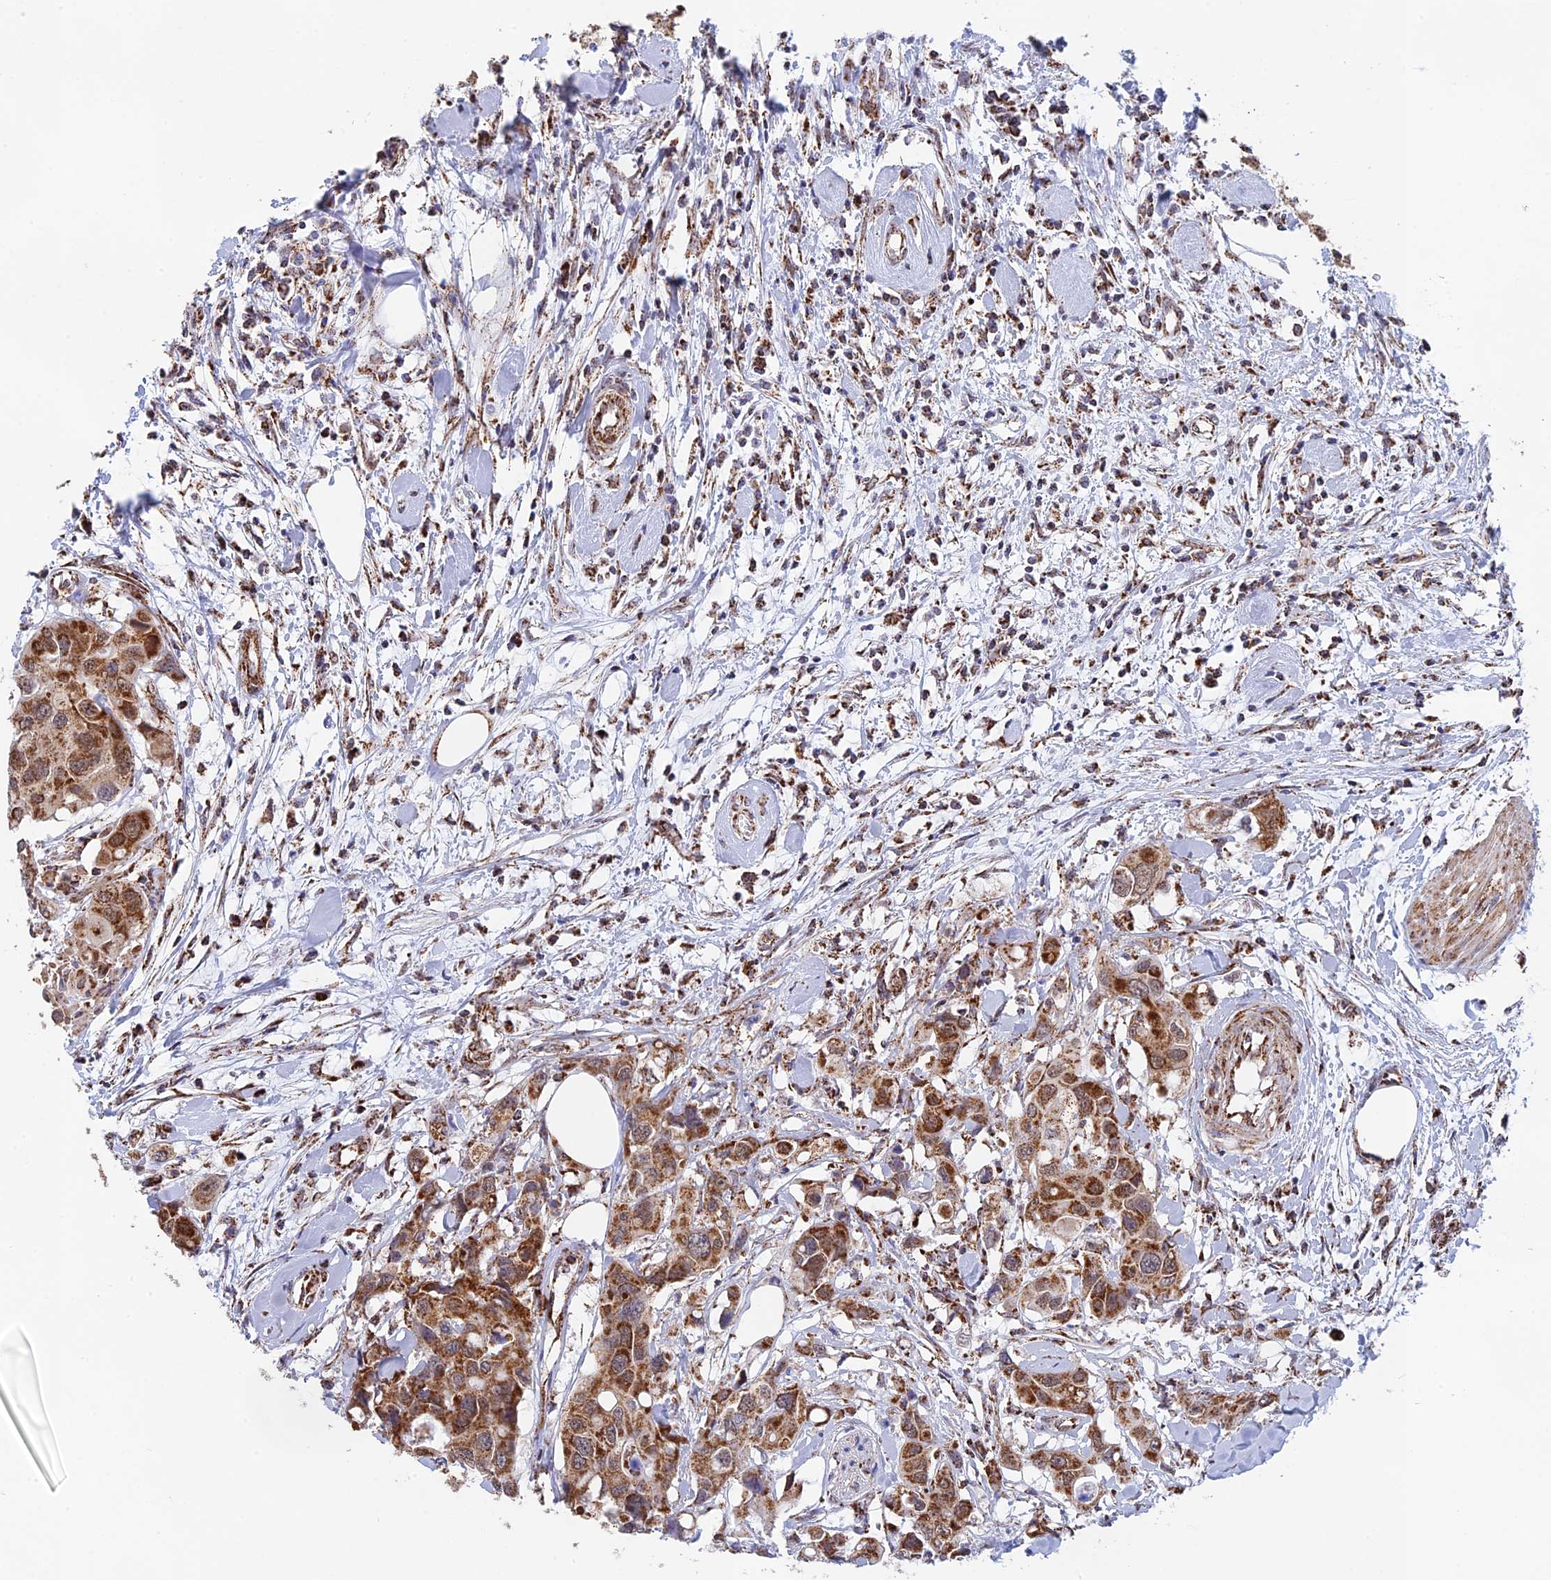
{"staining": {"intensity": "moderate", "quantity": ">75%", "location": "cytoplasmic/membranous"}, "tissue": "colorectal cancer", "cell_type": "Tumor cells", "image_type": "cancer", "snomed": [{"axis": "morphology", "description": "Adenocarcinoma, NOS"}, {"axis": "topography", "description": "Colon"}], "caption": "Tumor cells demonstrate medium levels of moderate cytoplasmic/membranous positivity in approximately >75% of cells in colorectal adenocarcinoma. The staining was performed using DAB, with brown indicating positive protein expression. Nuclei are stained blue with hematoxylin.", "gene": "CDC16", "patient": {"sex": "male", "age": 77}}